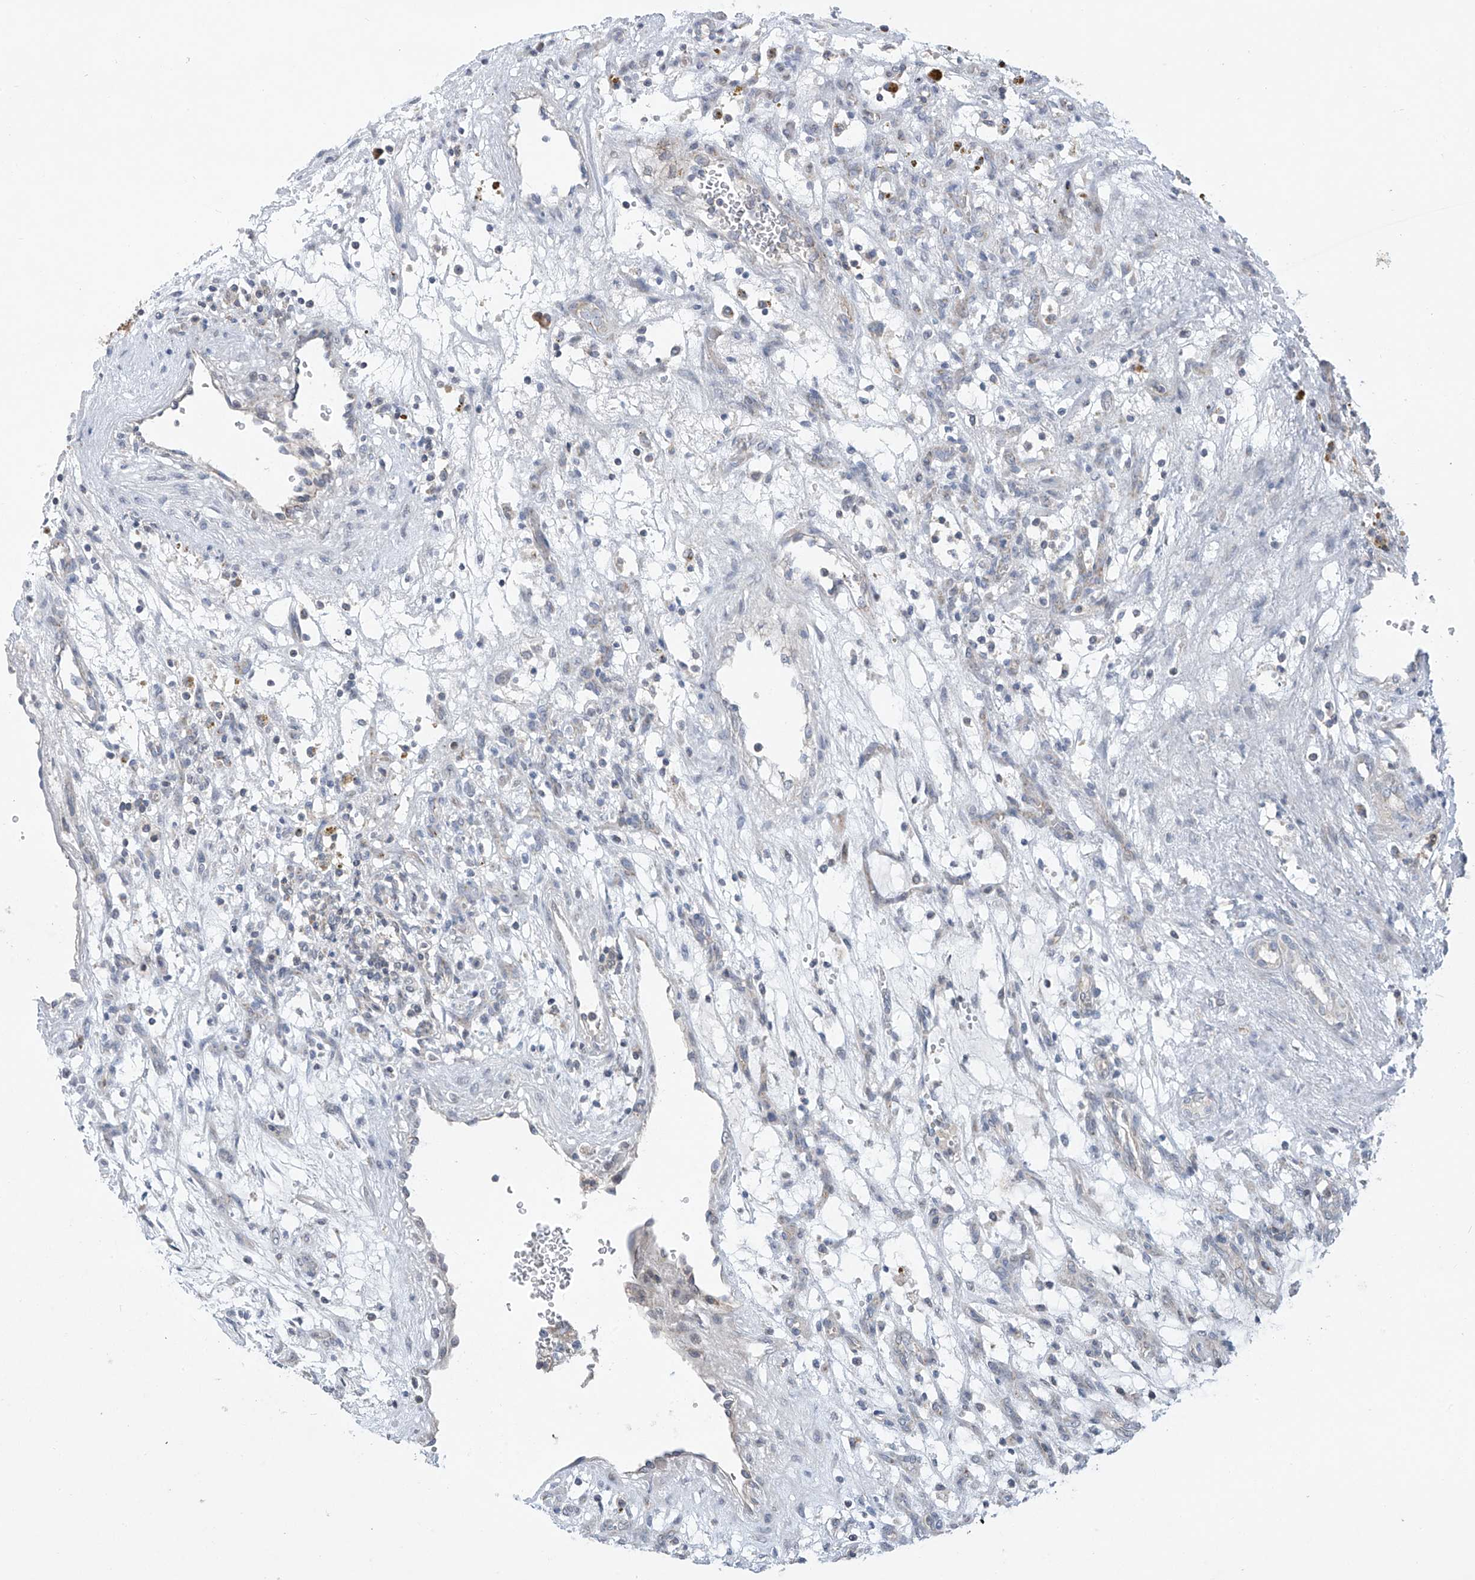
{"staining": {"intensity": "negative", "quantity": "none", "location": "none"}, "tissue": "renal cancer", "cell_type": "Tumor cells", "image_type": "cancer", "snomed": [{"axis": "morphology", "description": "Adenocarcinoma, NOS"}, {"axis": "topography", "description": "Kidney"}], "caption": "An image of renal cancer (adenocarcinoma) stained for a protein exhibits no brown staining in tumor cells. Nuclei are stained in blue.", "gene": "SLCO4A1", "patient": {"sex": "female", "age": 57}}